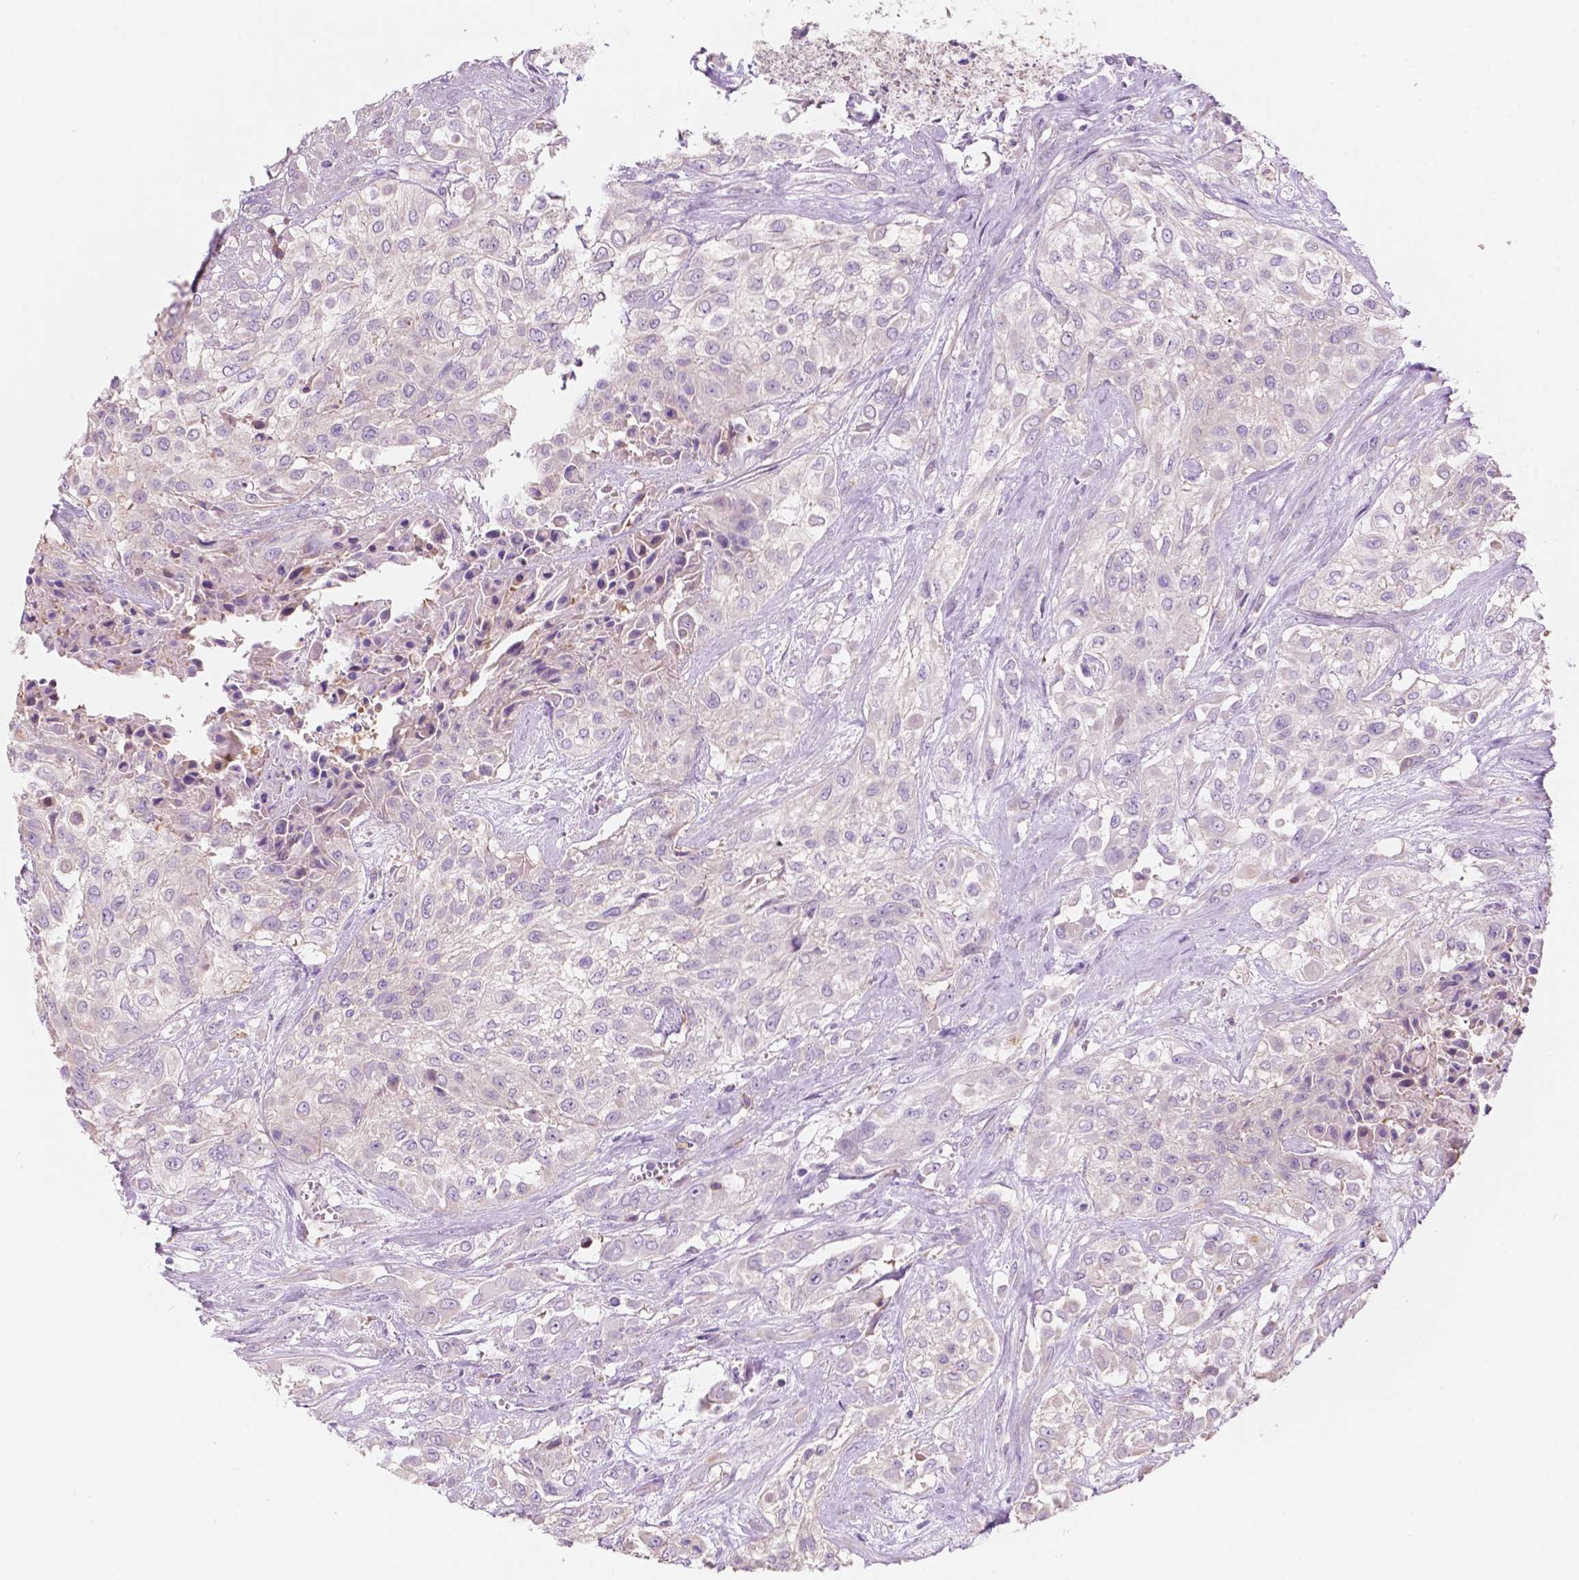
{"staining": {"intensity": "negative", "quantity": "none", "location": "none"}, "tissue": "urothelial cancer", "cell_type": "Tumor cells", "image_type": "cancer", "snomed": [{"axis": "morphology", "description": "Urothelial carcinoma, High grade"}, {"axis": "topography", "description": "Urinary bladder"}], "caption": "Tumor cells show no significant protein expression in urothelial cancer.", "gene": "SEMA4A", "patient": {"sex": "male", "age": 57}}